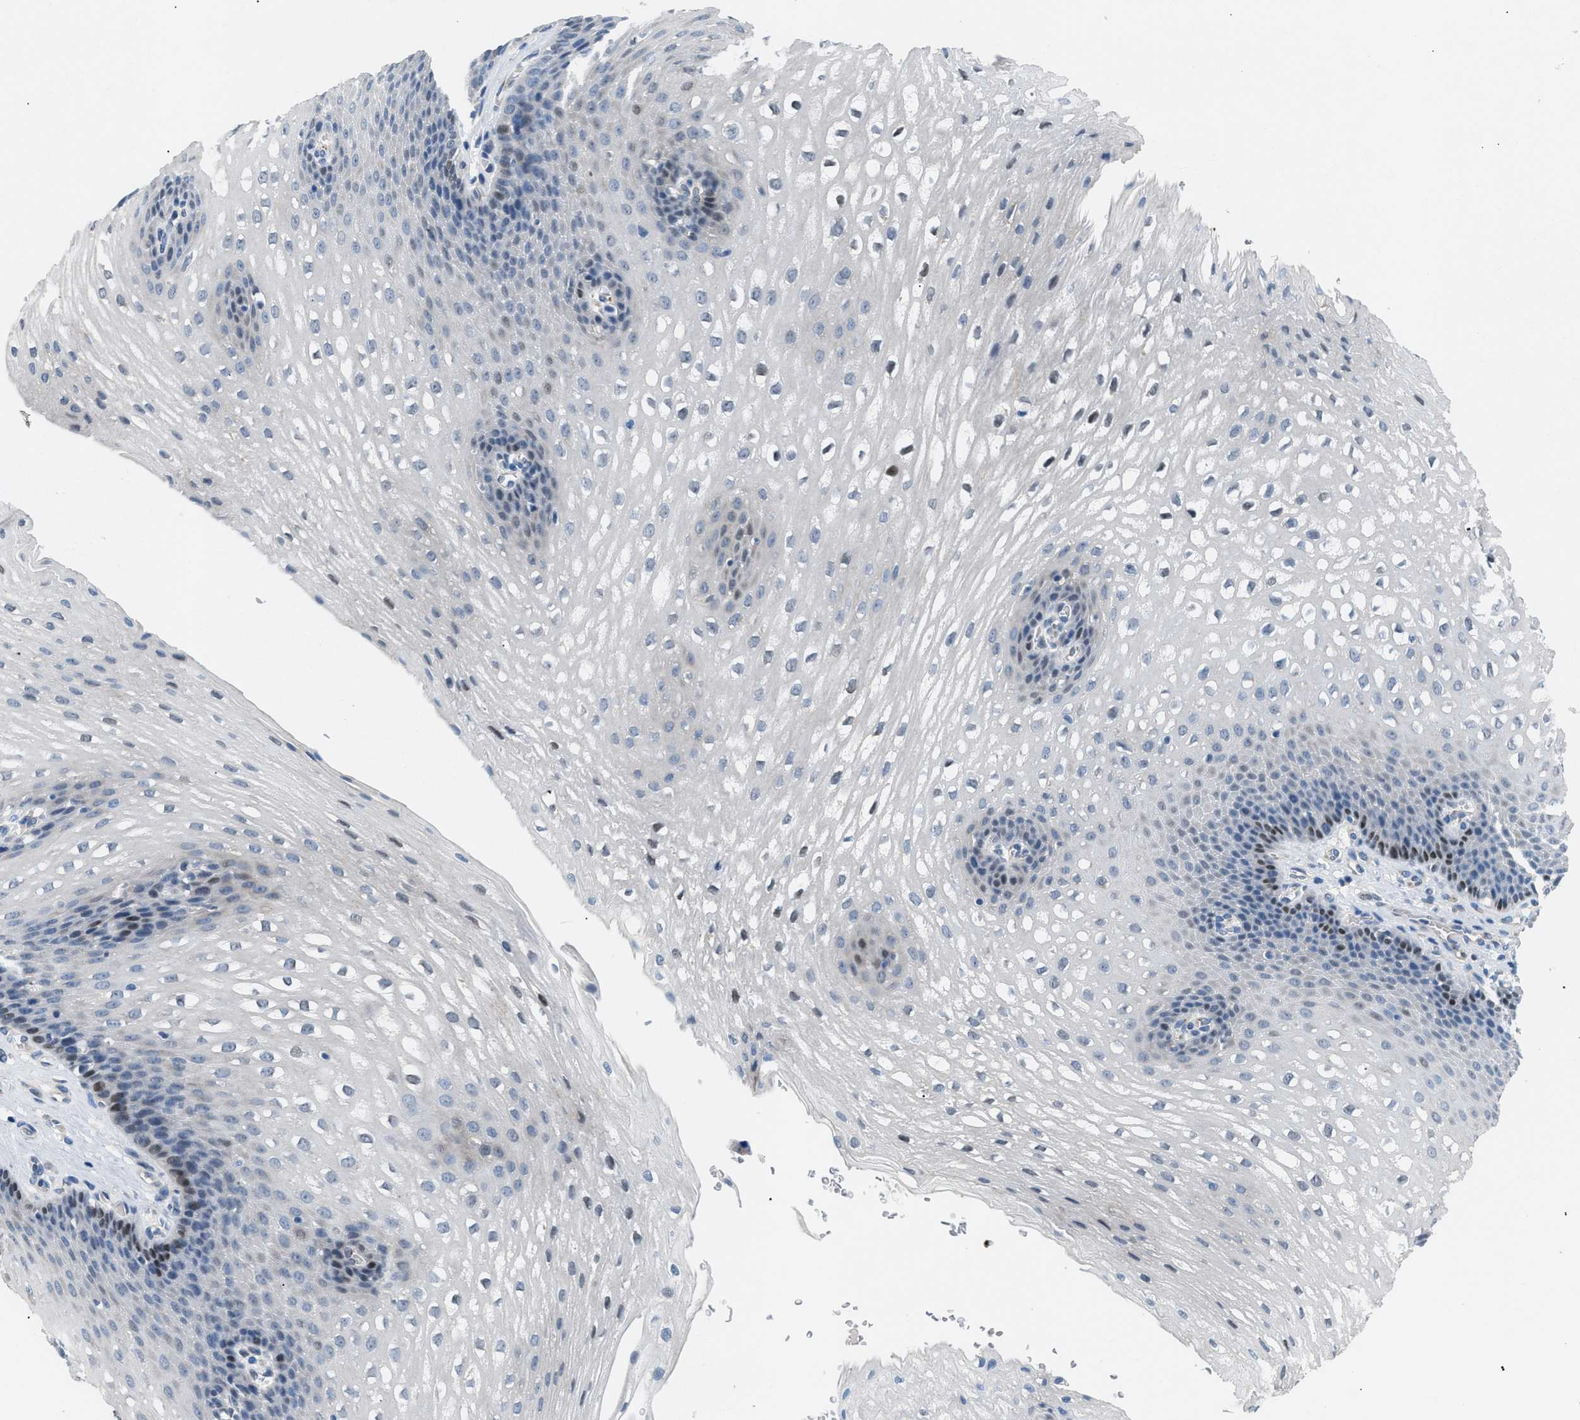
{"staining": {"intensity": "moderate", "quantity": "<25%", "location": "nuclear"}, "tissue": "esophagus", "cell_type": "Squamous epithelial cells", "image_type": "normal", "snomed": [{"axis": "morphology", "description": "Normal tissue, NOS"}, {"axis": "topography", "description": "Esophagus"}], "caption": "Protein expression analysis of unremarkable human esophagus reveals moderate nuclear staining in about <25% of squamous epithelial cells. (Brightfield microscopy of DAB IHC at high magnification).", "gene": "ICA1", "patient": {"sex": "male", "age": 48}}